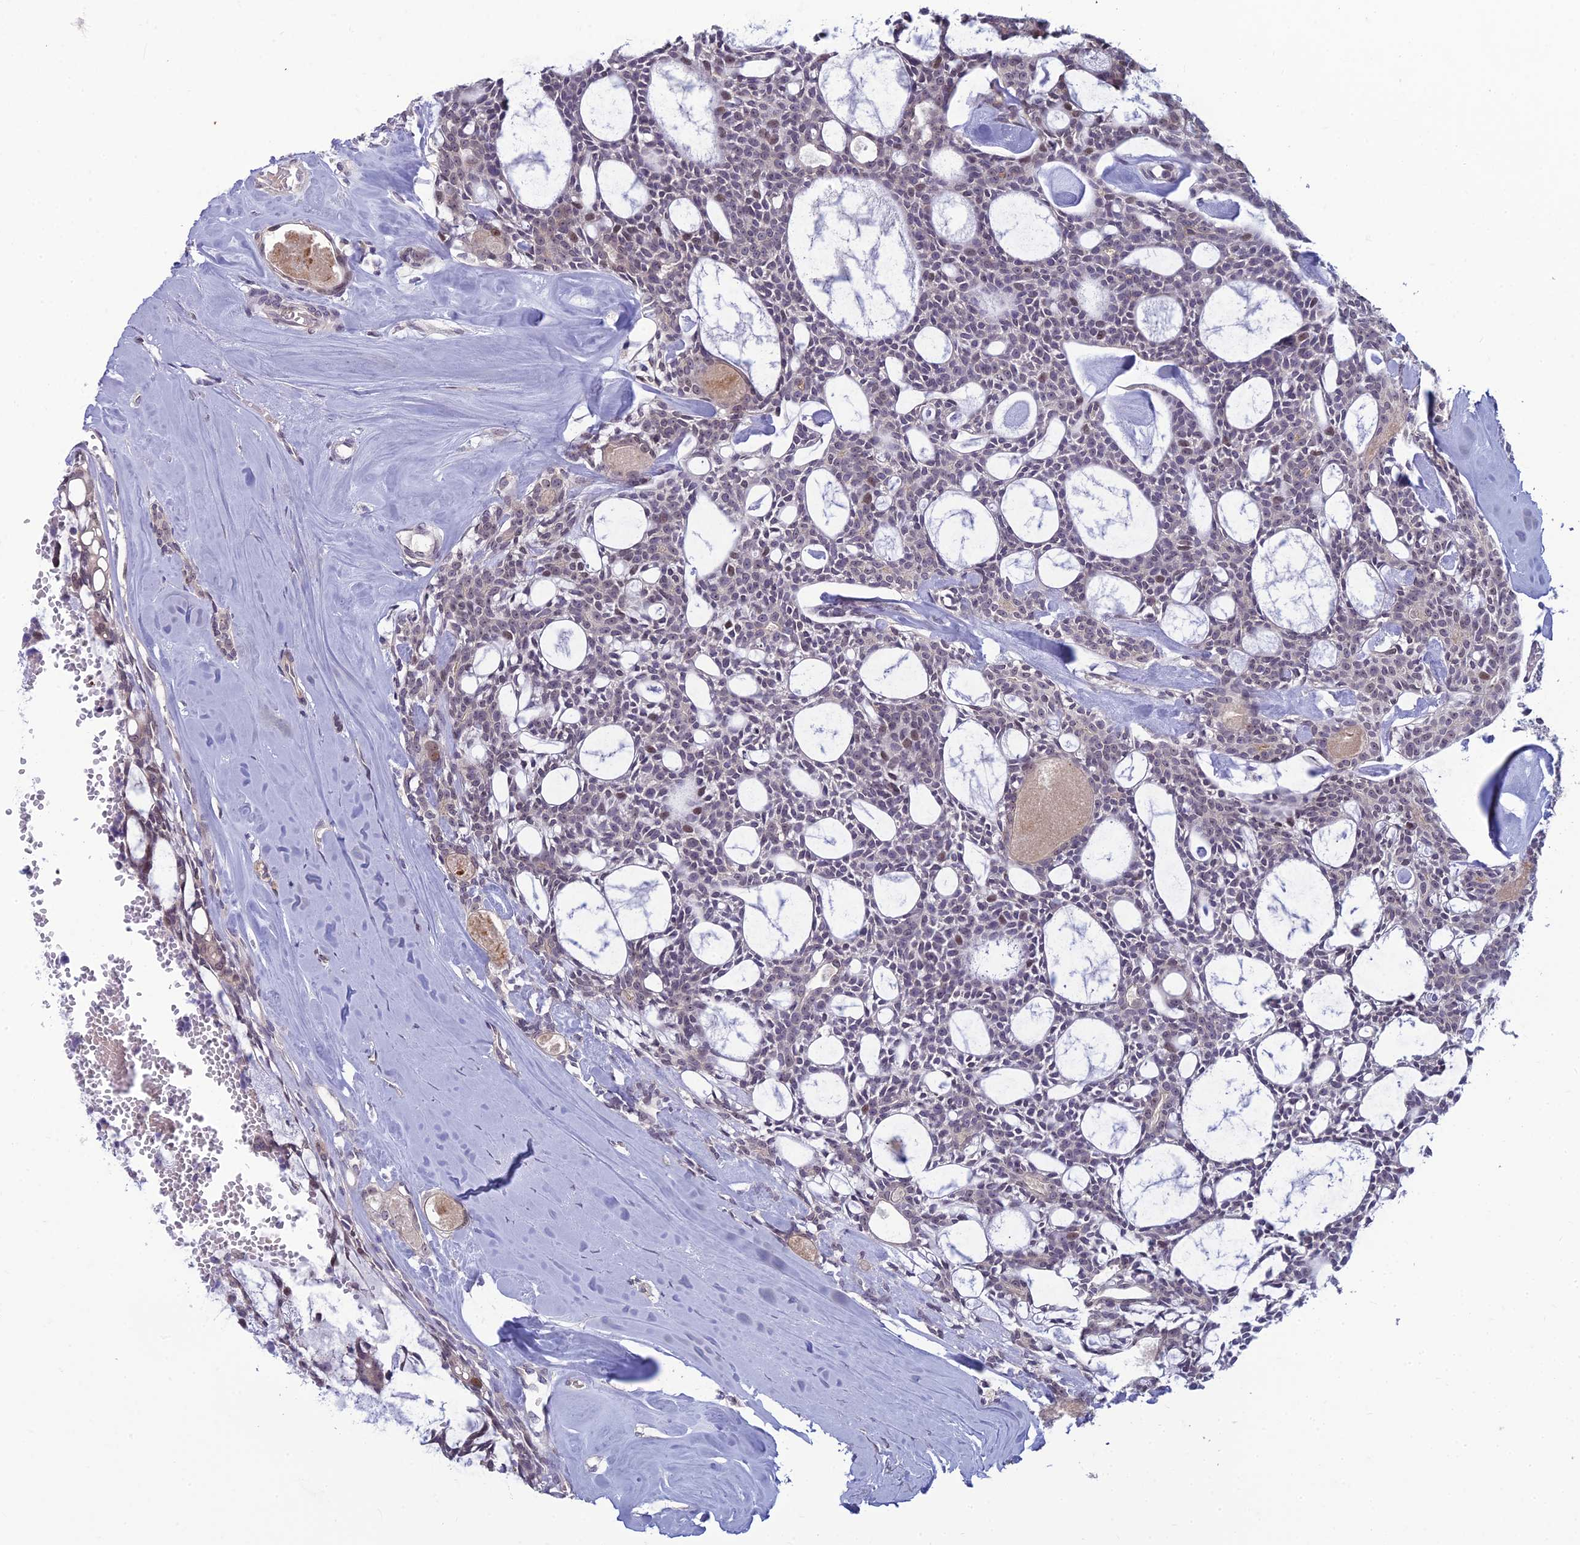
{"staining": {"intensity": "negative", "quantity": "none", "location": "none"}, "tissue": "head and neck cancer", "cell_type": "Tumor cells", "image_type": "cancer", "snomed": [{"axis": "morphology", "description": "Adenocarcinoma, NOS"}, {"axis": "topography", "description": "Salivary gland"}, {"axis": "topography", "description": "Head-Neck"}], "caption": "Immunohistochemistry (IHC) histopathology image of head and neck adenocarcinoma stained for a protein (brown), which reveals no expression in tumor cells. Brightfield microscopy of immunohistochemistry (IHC) stained with DAB (3,3'-diaminobenzidine) (brown) and hematoxylin (blue), captured at high magnification.", "gene": "DTX2", "patient": {"sex": "male", "age": 55}}